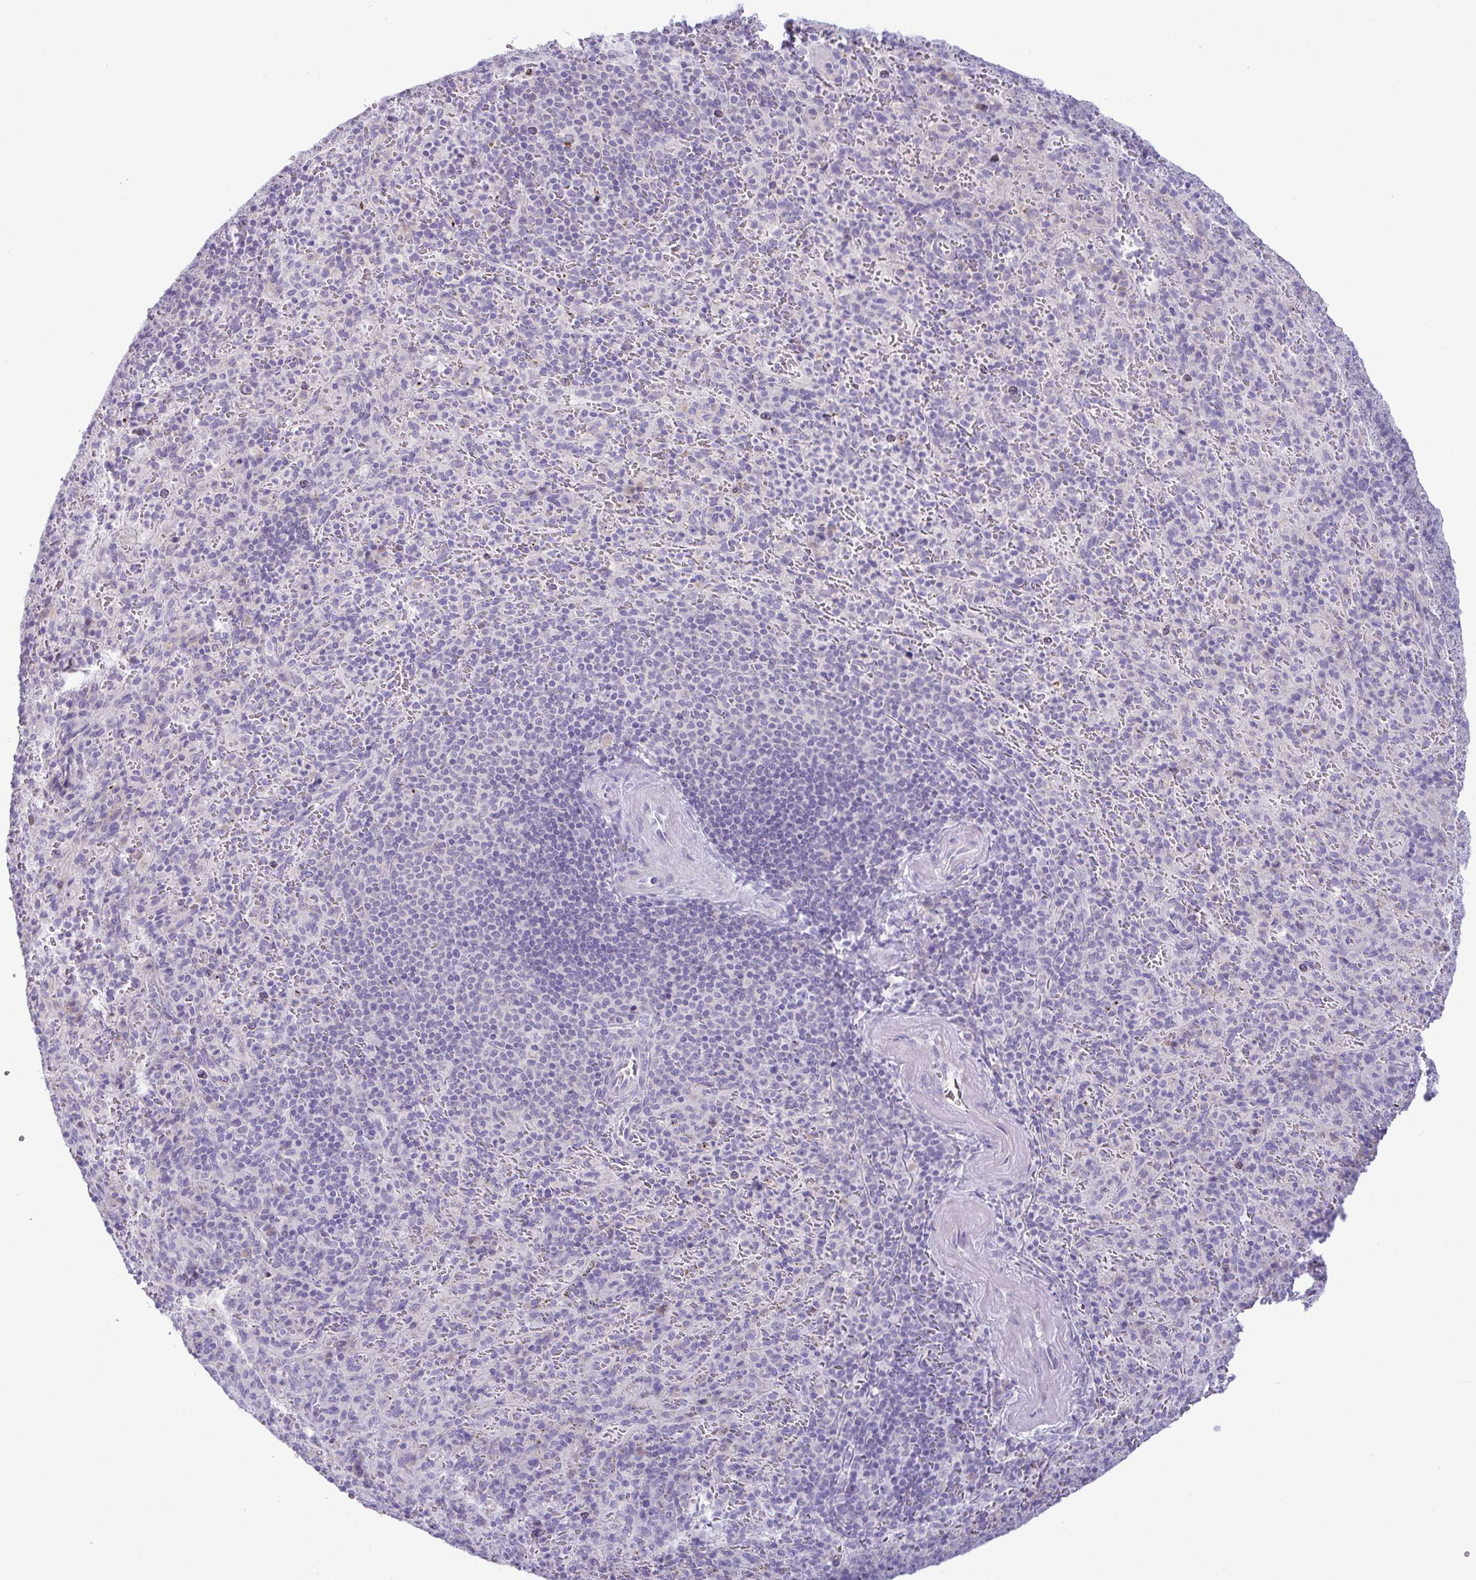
{"staining": {"intensity": "negative", "quantity": "none", "location": "none"}, "tissue": "spleen", "cell_type": "Cells in red pulp", "image_type": "normal", "snomed": [{"axis": "morphology", "description": "Normal tissue, NOS"}, {"axis": "topography", "description": "Spleen"}], "caption": "Photomicrograph shows no significant protein positivity in cells in red pulp of benign spleen.", "gene": "C4orf33", "patient": {"sex": "male", "age": 57}}